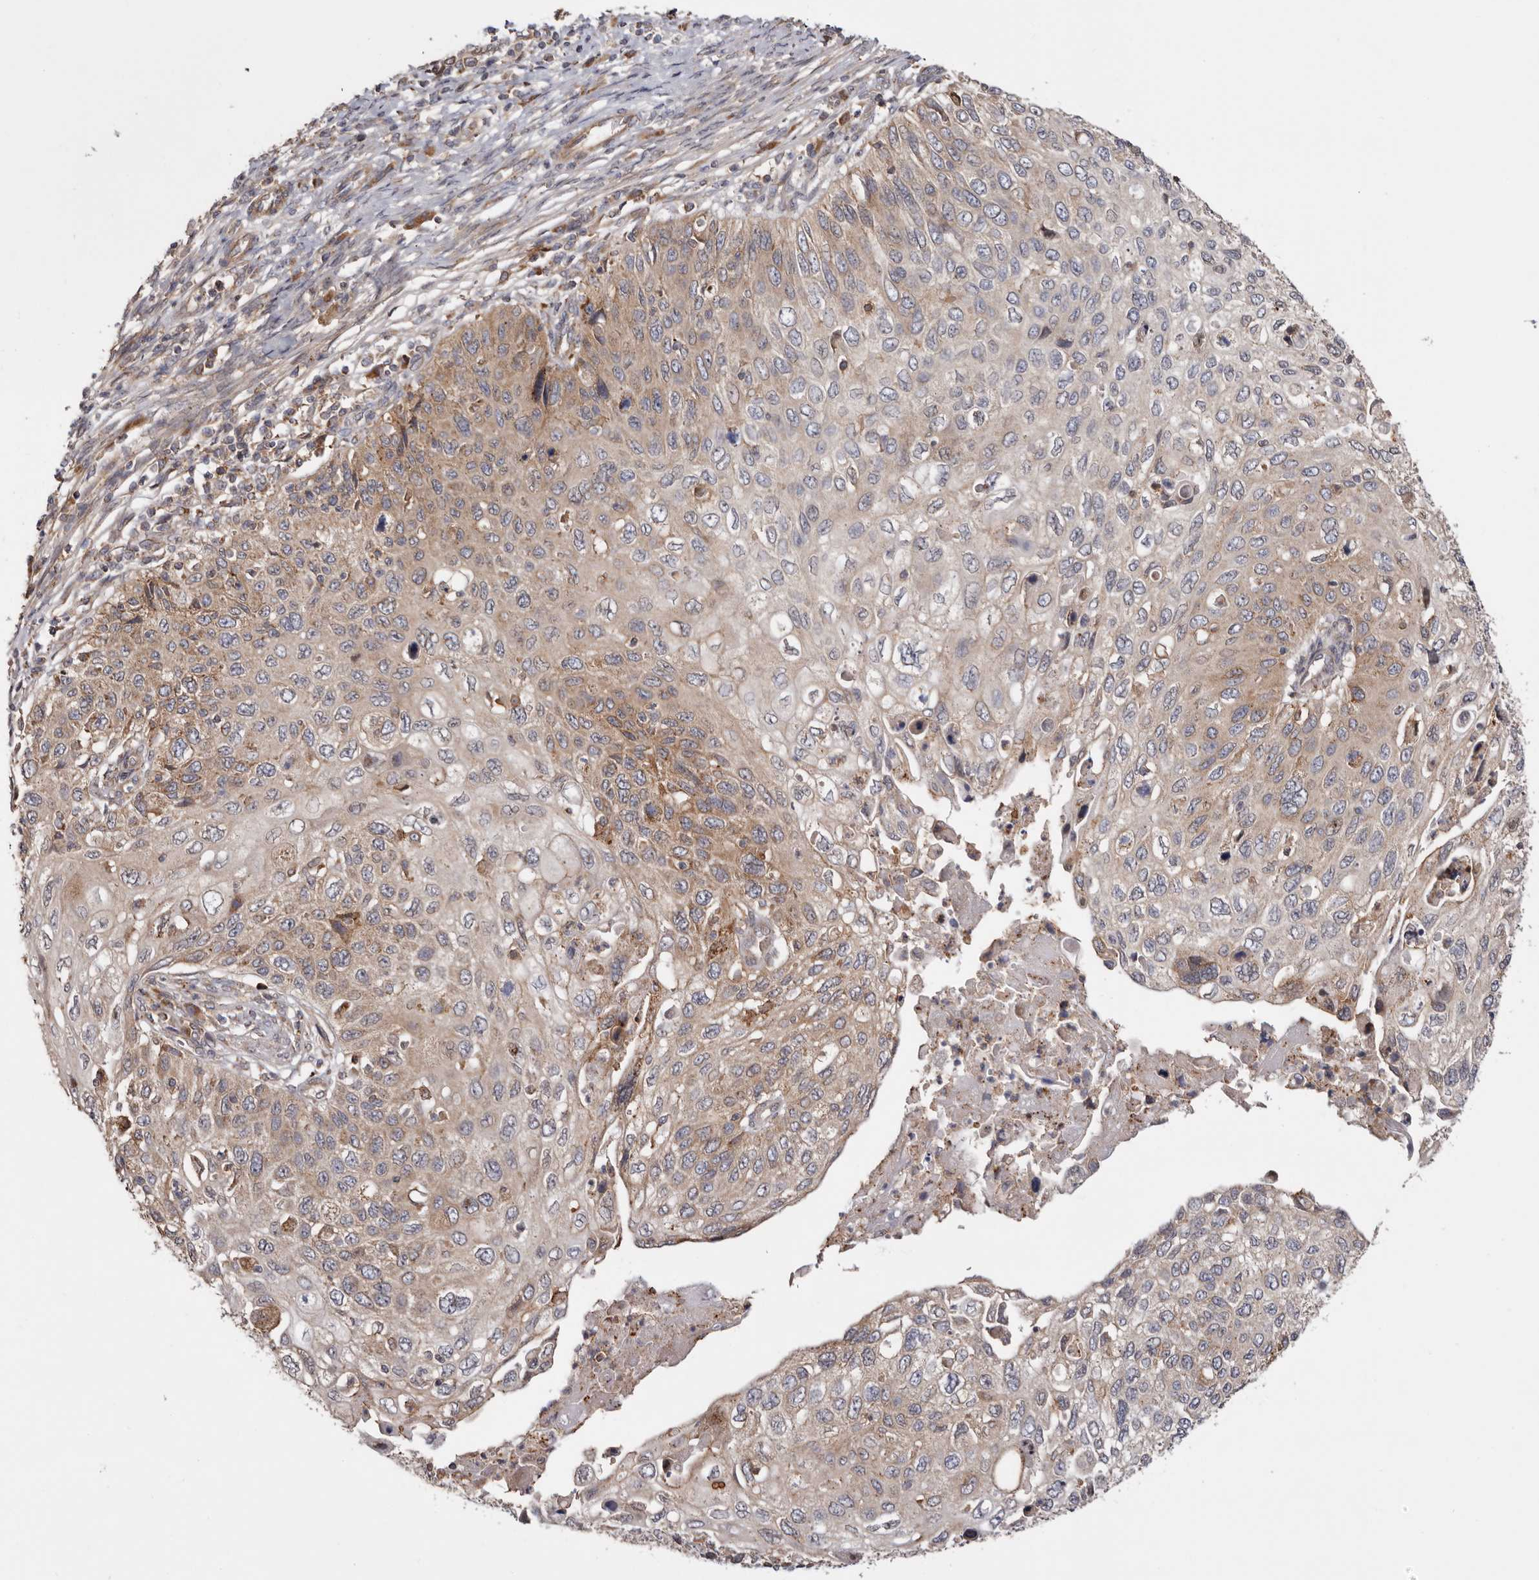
{"staining": {"intensity": "moderate", "quantity": "<25%", "location": "cytoplasmic/membranous"}, "tissue": "cervical cancer", "cell_type": "Tumor cells", "image_type": "cancer", "snomed": [{"axis": "morphology", "description": "Squamous cell carcinoma, NOS"}, {"axis": "topography", "description": "Cervix"}], "caption": "Cervical cancer stained with a protein marker reveals moderate staining in tumor cells.", "gene": "TMUB1", "patient": {"sex": "female", "age": 70}}